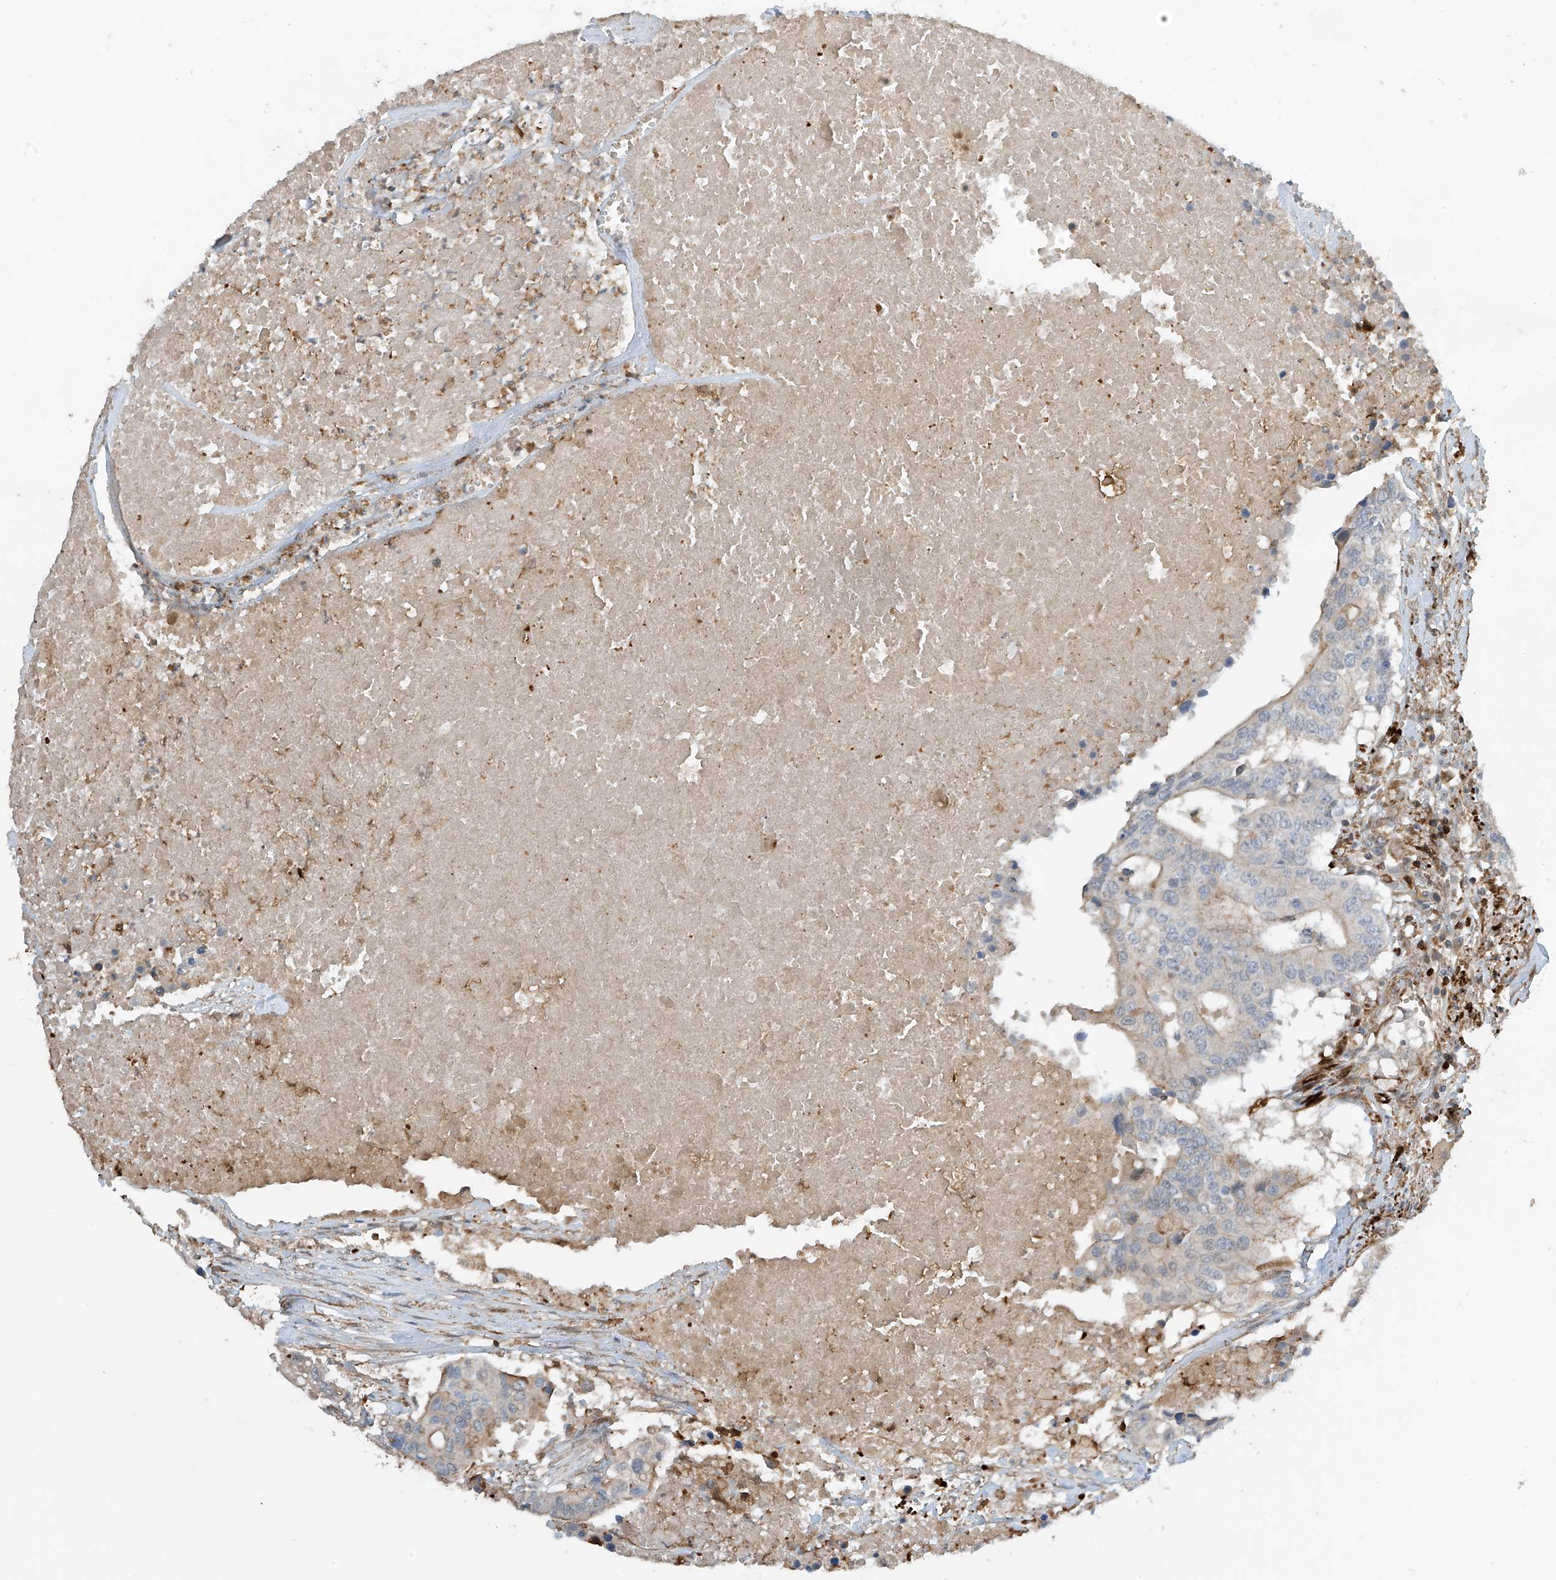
{"staining": {"intensity": "weak", "quantity": "<25%", "location": "cytoplasmic/membranous"}, "tissue": "colorectal cancer", "cell_type": "Tumor cells", "image_type": "cancer", "snomed": [{"axis": "morphology", "description": "Adenocarcinoma, NOS"}, {"axis": "topography", "description": "Colon"}], "caption": "The photomicrograph reveals no significant expression in tumor cells of colorectal adenocarcinoma.", "gene": "SH3BGRL3", "patient": {"sex": "male", "age": 77}}